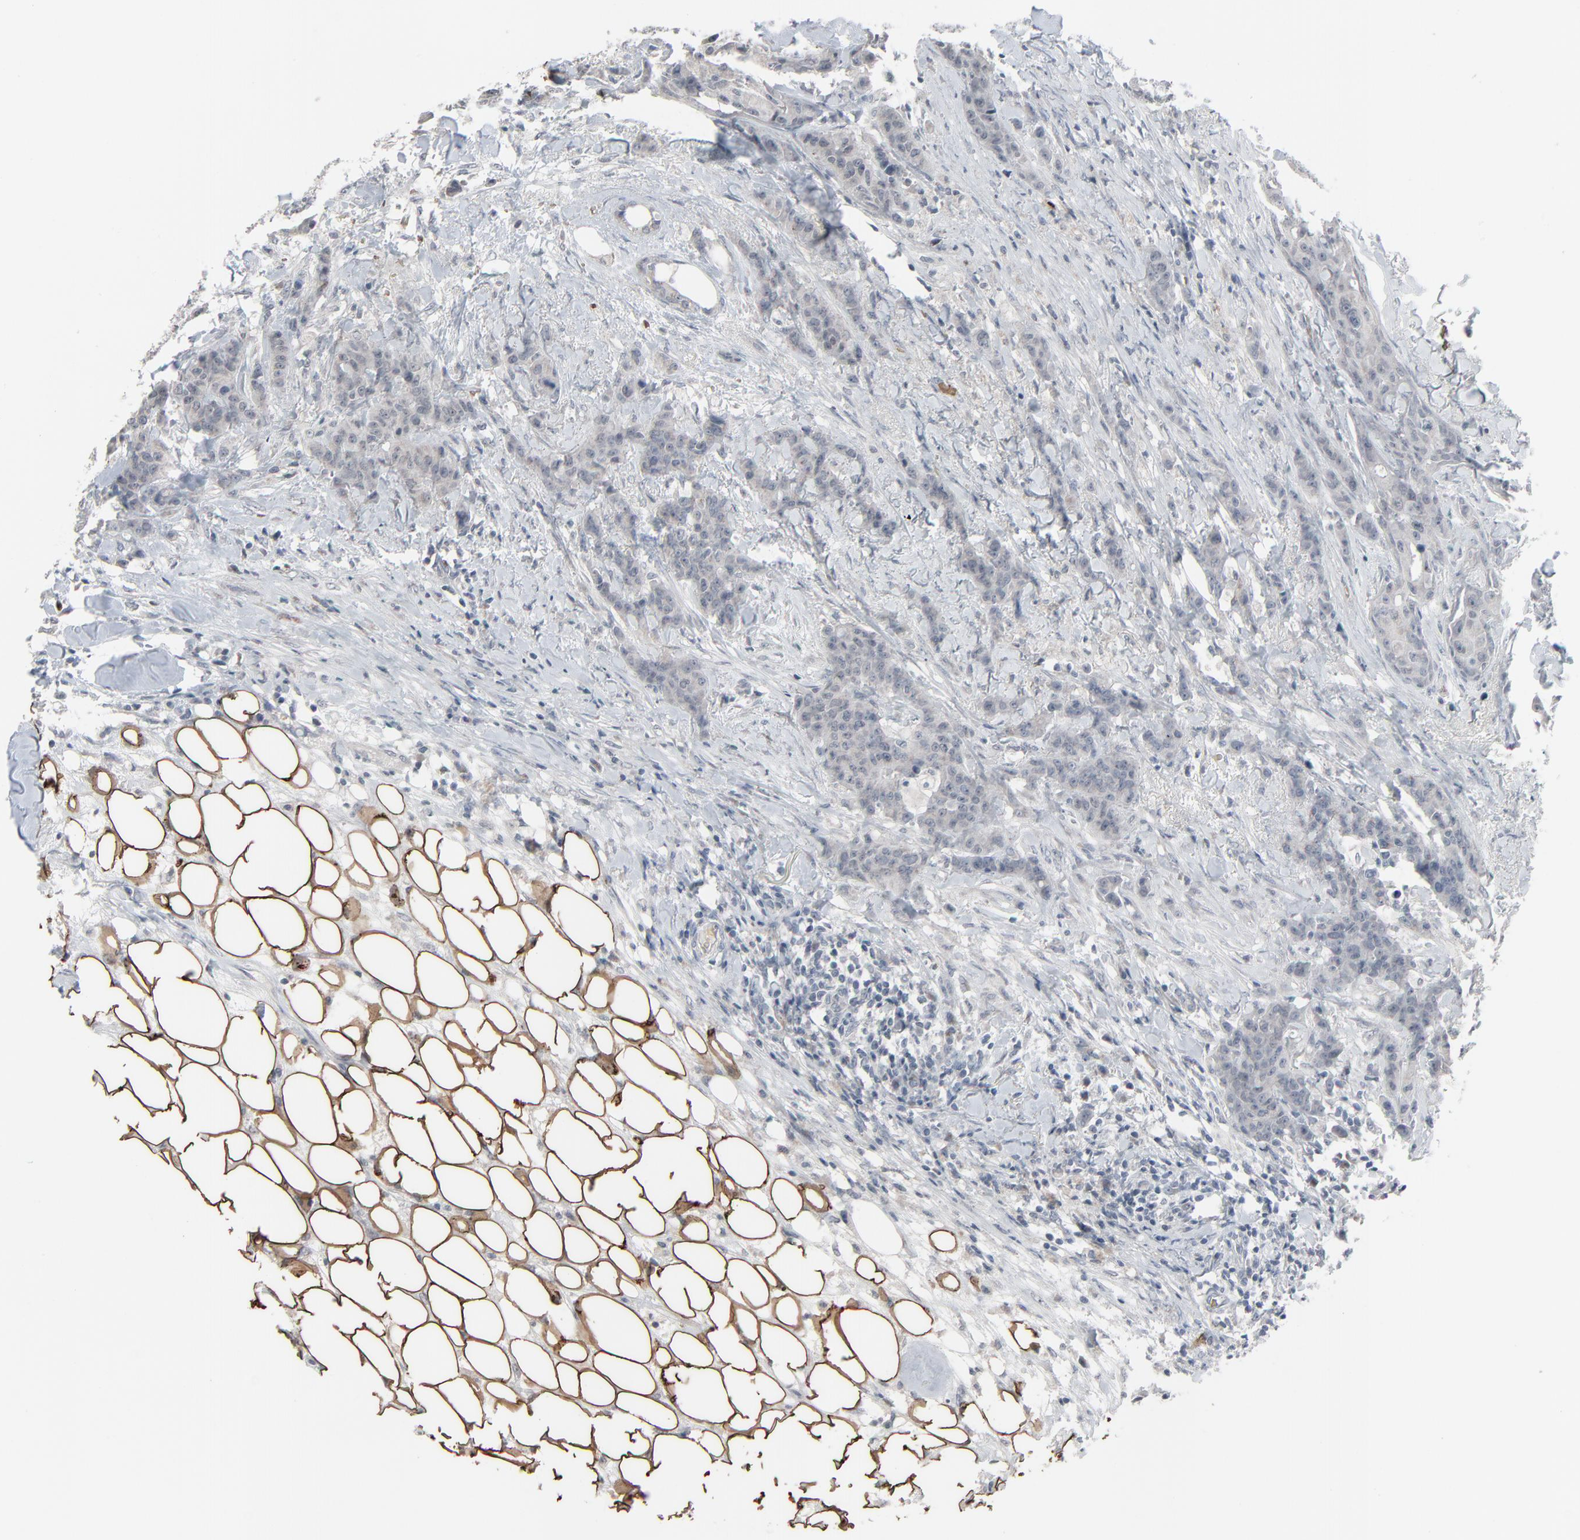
{"staining": {"intensity": "negative", "quantity": "none", "location": "none"}, "tissue": "breast cancer", "cell_type": "Tumor cells", "image_type": "cancer", "snomed": [{"axis": "morphology", "description": "Duct carcinoma"}, {"axis": "topography", "description": "Breast"}], "caption": "The histopathology image reveals no significant staining in tumor cells of breast invasive ductal carcinoma.", "gene": "SAGE1", "patient": {"sex": "female", "age": 40}}